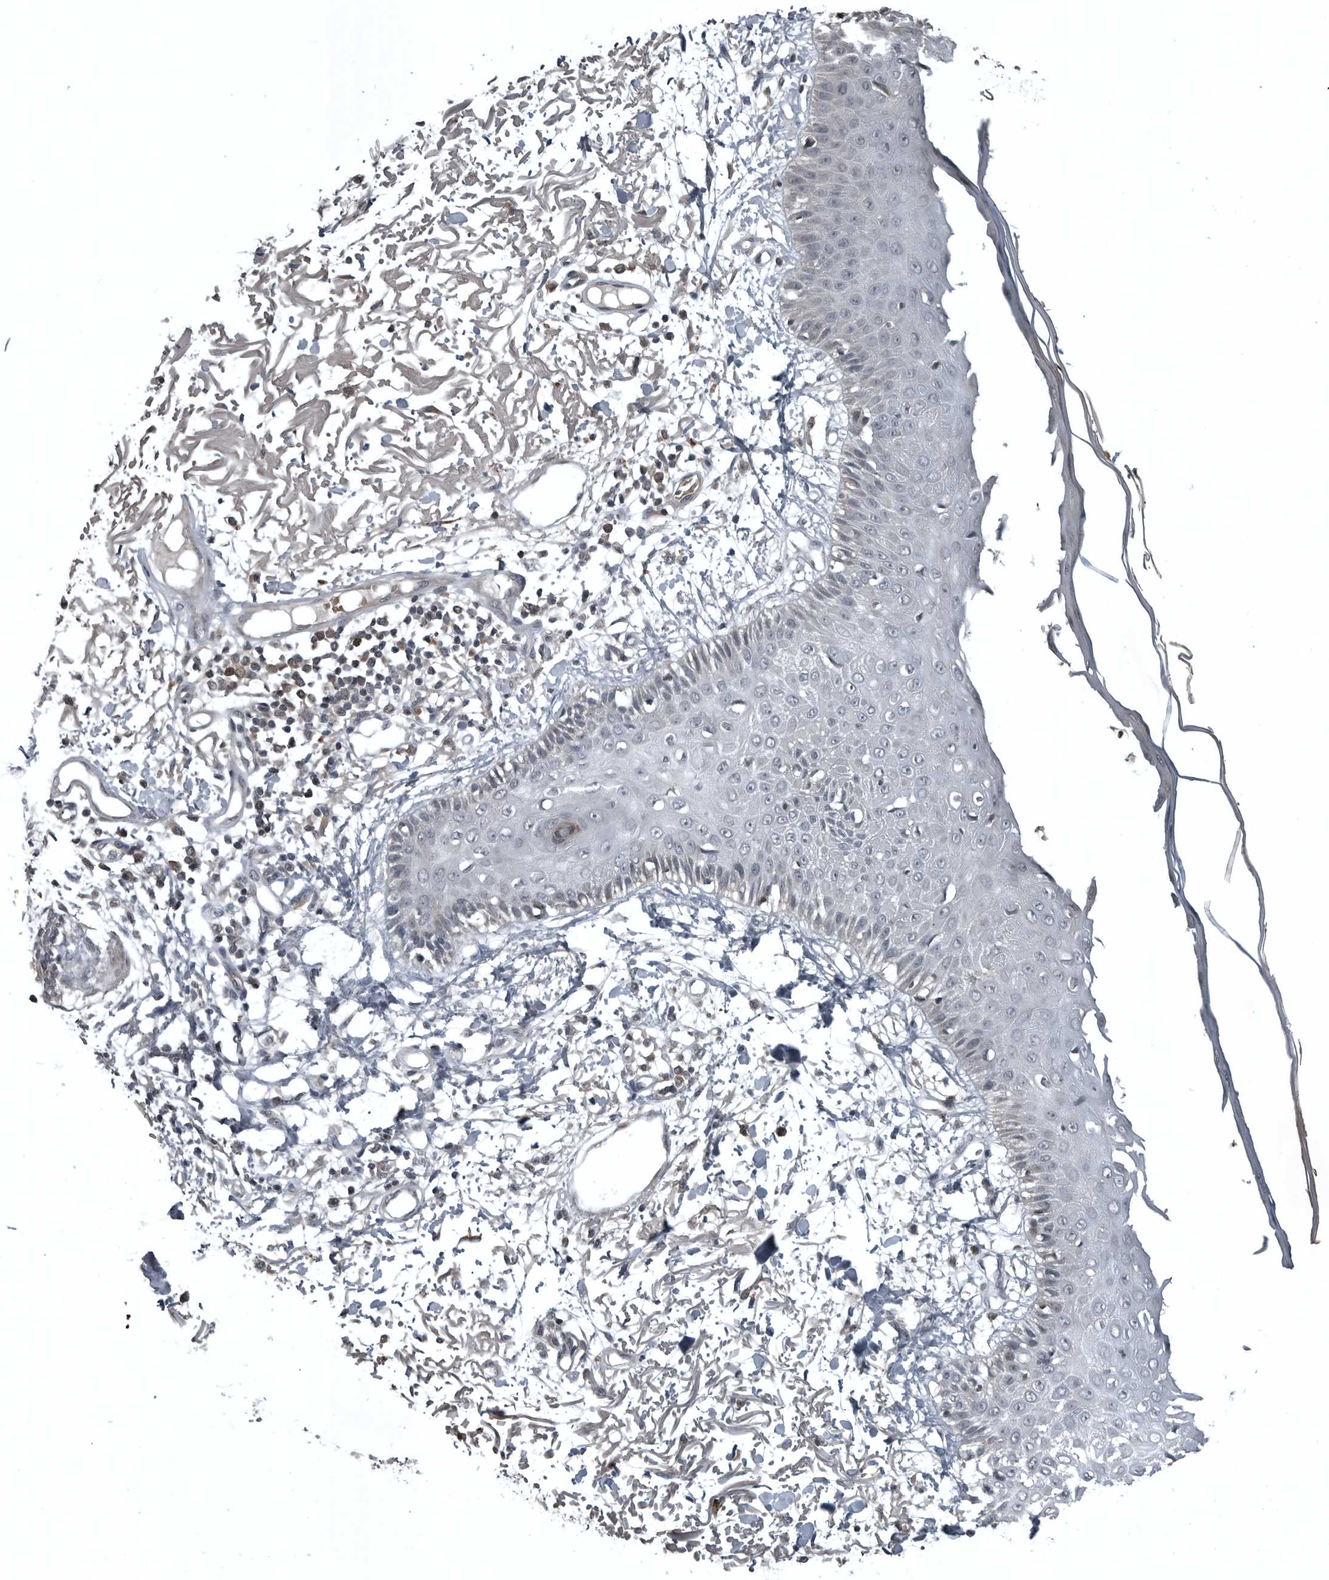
{"staining": {"intensity": "negative", "quantity": "none", "location": "none"}, "tissue": "skin", "cell_type": "Fibroblasts", "image_type": "normal", "snomed": [{"axis": "morphology", "description": "Normal tissue, NOS"}, {"axis": "morphology", "description": "Squamous cell carcinoma, NOS"}, {"axis": "topography", "description": "Skin"}, {"axis": "topography", "description": "Peripheral nerve tissue"}], "caption": "Fibroblasts show no significant protein expression in unremarkable skin. (Stains: DAB immunohistochemistry (IHC) with hematoxylin counter stain, Microscopy: brightfield microscopy at high magnification).", "gene": "GAK", "patient": {"sex": "male", "age": 83}}